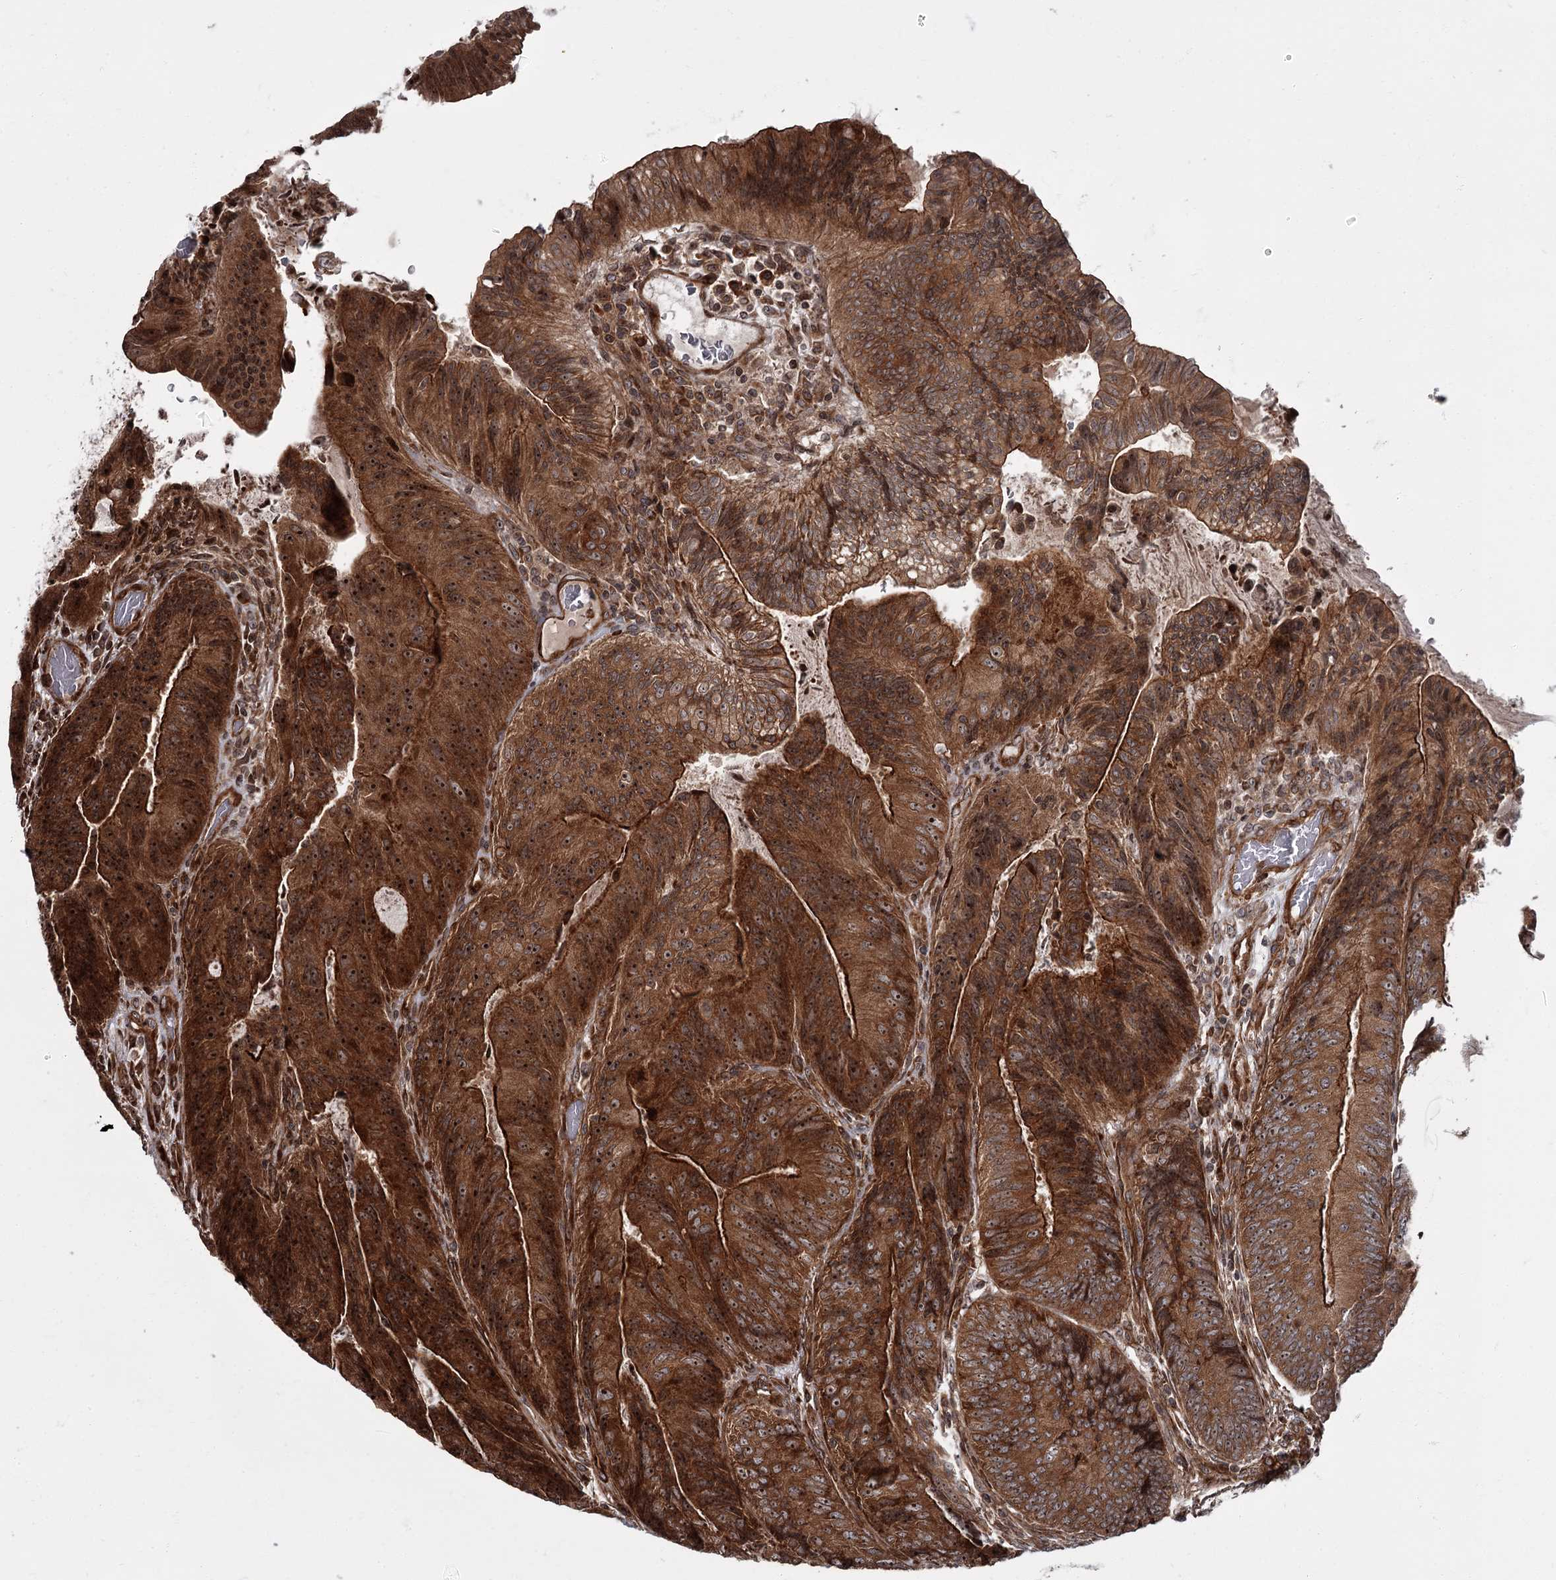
{"staining": {"intensity": "strong", "quantity": ">75%", "location": "cytoplasmic/membranous,nuclear"}, "tissue": "colorectal cancer", "cell_type": "Tumor cells", "image_type": "cancer", "snomed": [{"axis": "morphology", "description": "Adenocarcinoma, NOS"}, {"axis": "topography", "description": "Colon"}], "caption": "A brown stain shows strong cytoplasmic/membranous and nuclear positivity of a protein in human colorectal adenocarcinoma tumor cells. (brown staining indicates protein expression, while blue staining denotes nuclei).", "gene": "THAP9", "patient": {"sex": "female", "age": 67}}